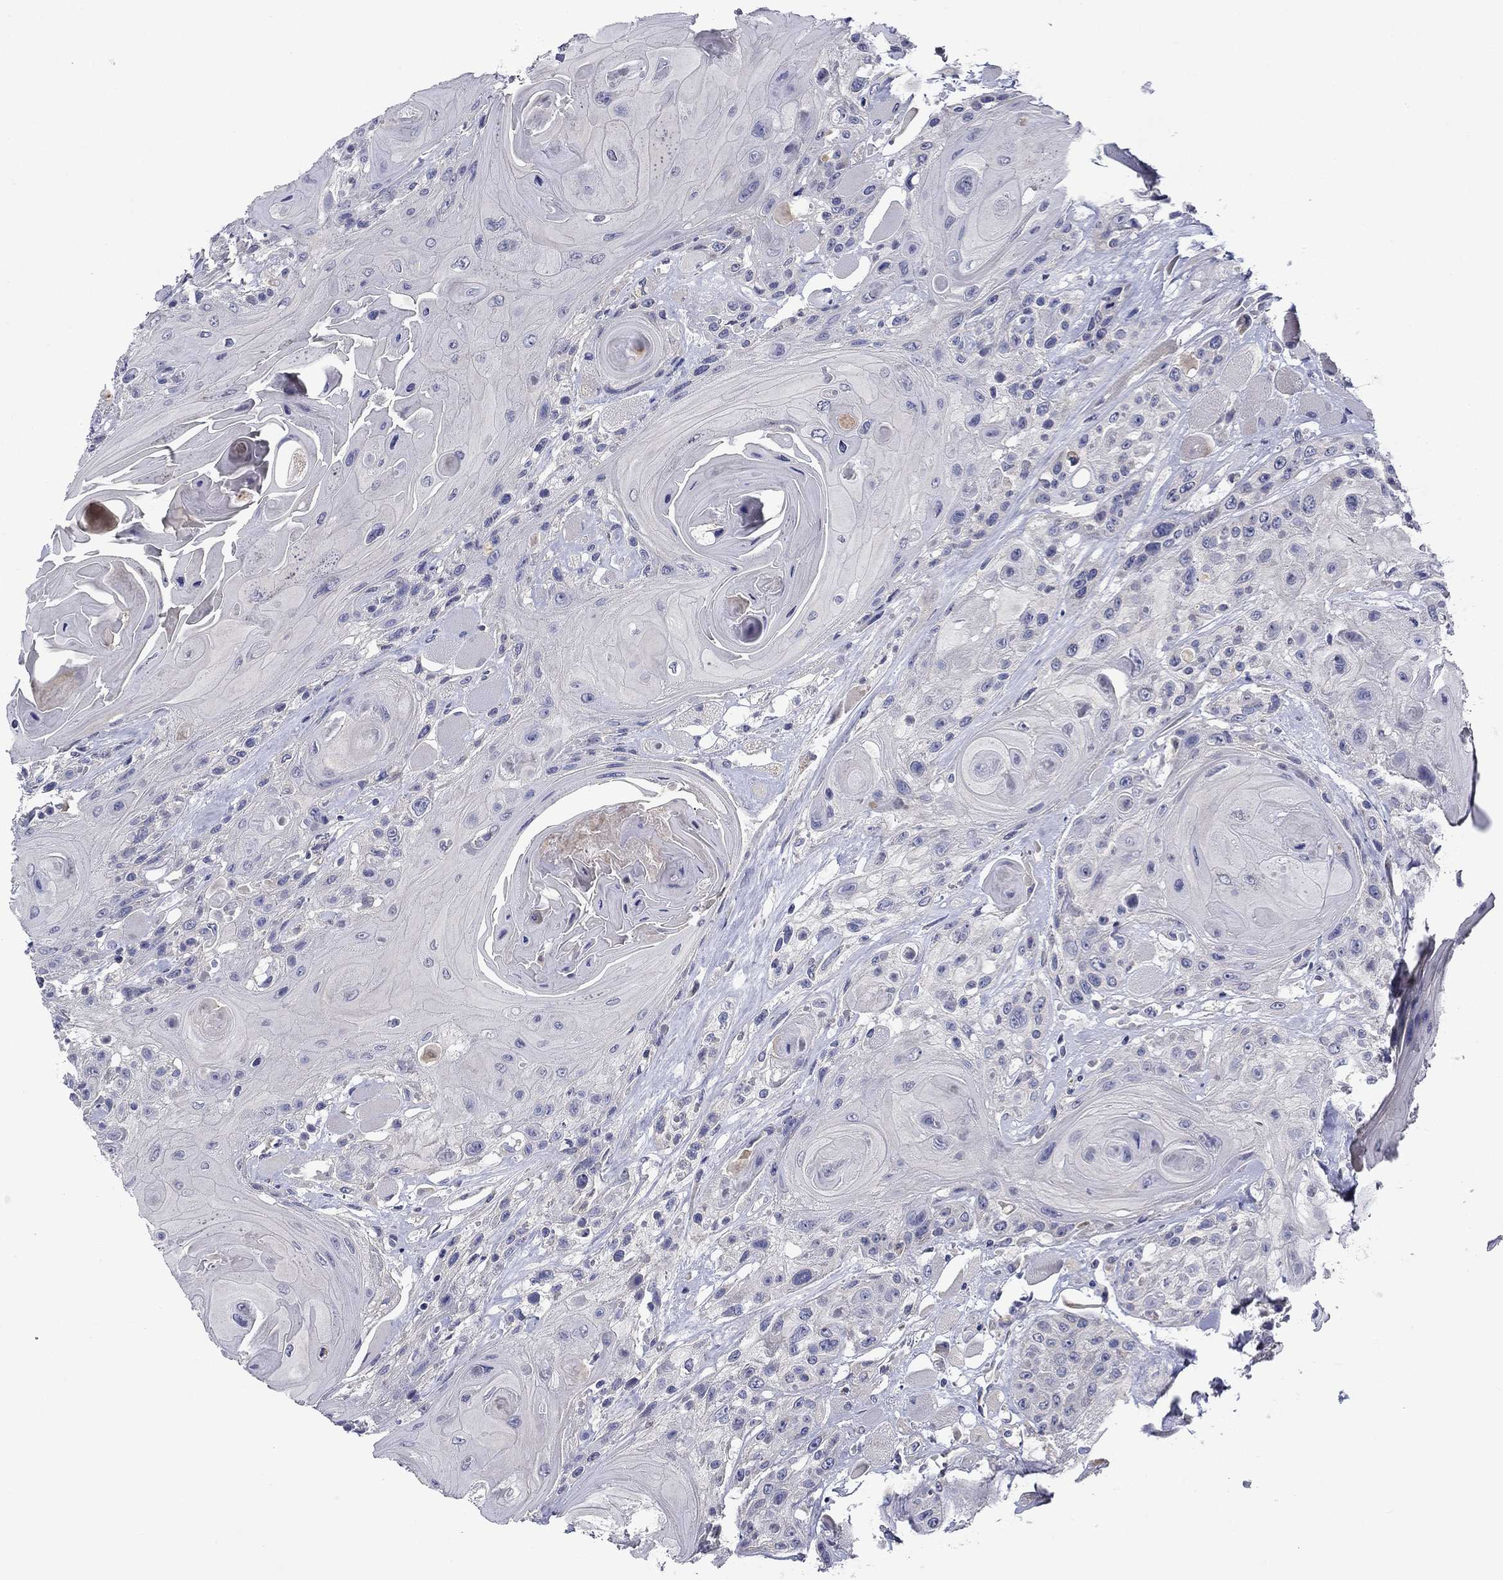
{"staining": {"intensity": "negative", "quantity": "none", "location": "none"}, "tissue": "head and neck cancer", "cell_type": "Tumor cells", "image_type": "cancer", "snomed": [{"axis": "morphology", "description": "Squamous cell carcinoma, NOS"}, {"axis": "topography", "description": "Head-Neck"}], "caption": "Head and neck cancer stained for a protein using immunohistochemistry exhibits no staining tumor cells.", "gene": "SPATA7", "patient": {"sex": "female", "age": 59}}